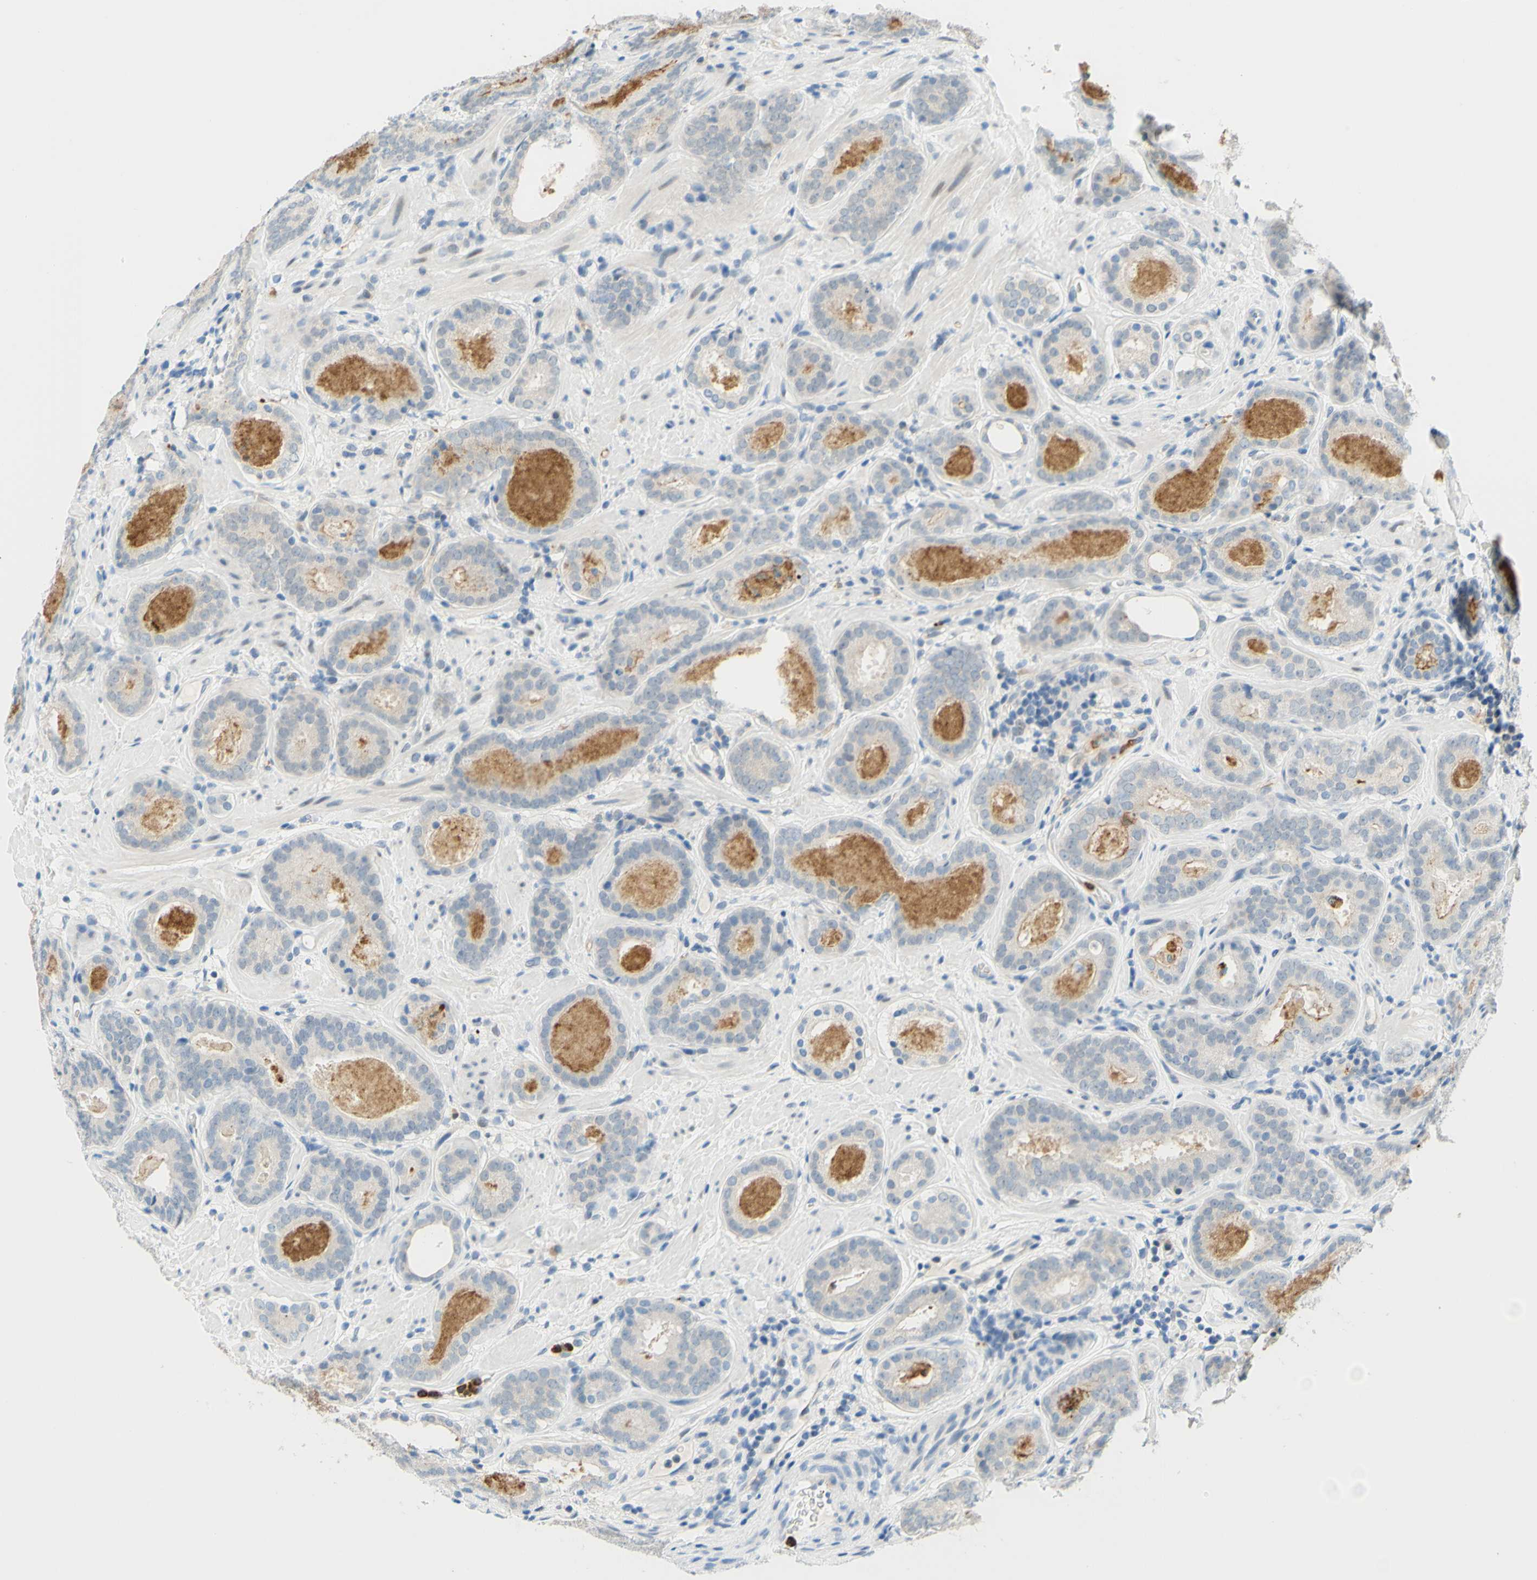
{"staining": {"intensity": "negative", "quantity": "none", "location": "none"}, "tissue": "prostate cancer", "cell_type": "Tumor cells", "image_type": "cancer", "snomed": [{"axis": "morphology", "description": "Adenocarcinoma, Low grade"}, {"axis": "topography", "description": "Prostate"}], "caption": "Image shows no protein expression in tumor cells of prostate cancer tissue.", "gene": "TREM2", "patient": {"sex": "male", "age": 69}}